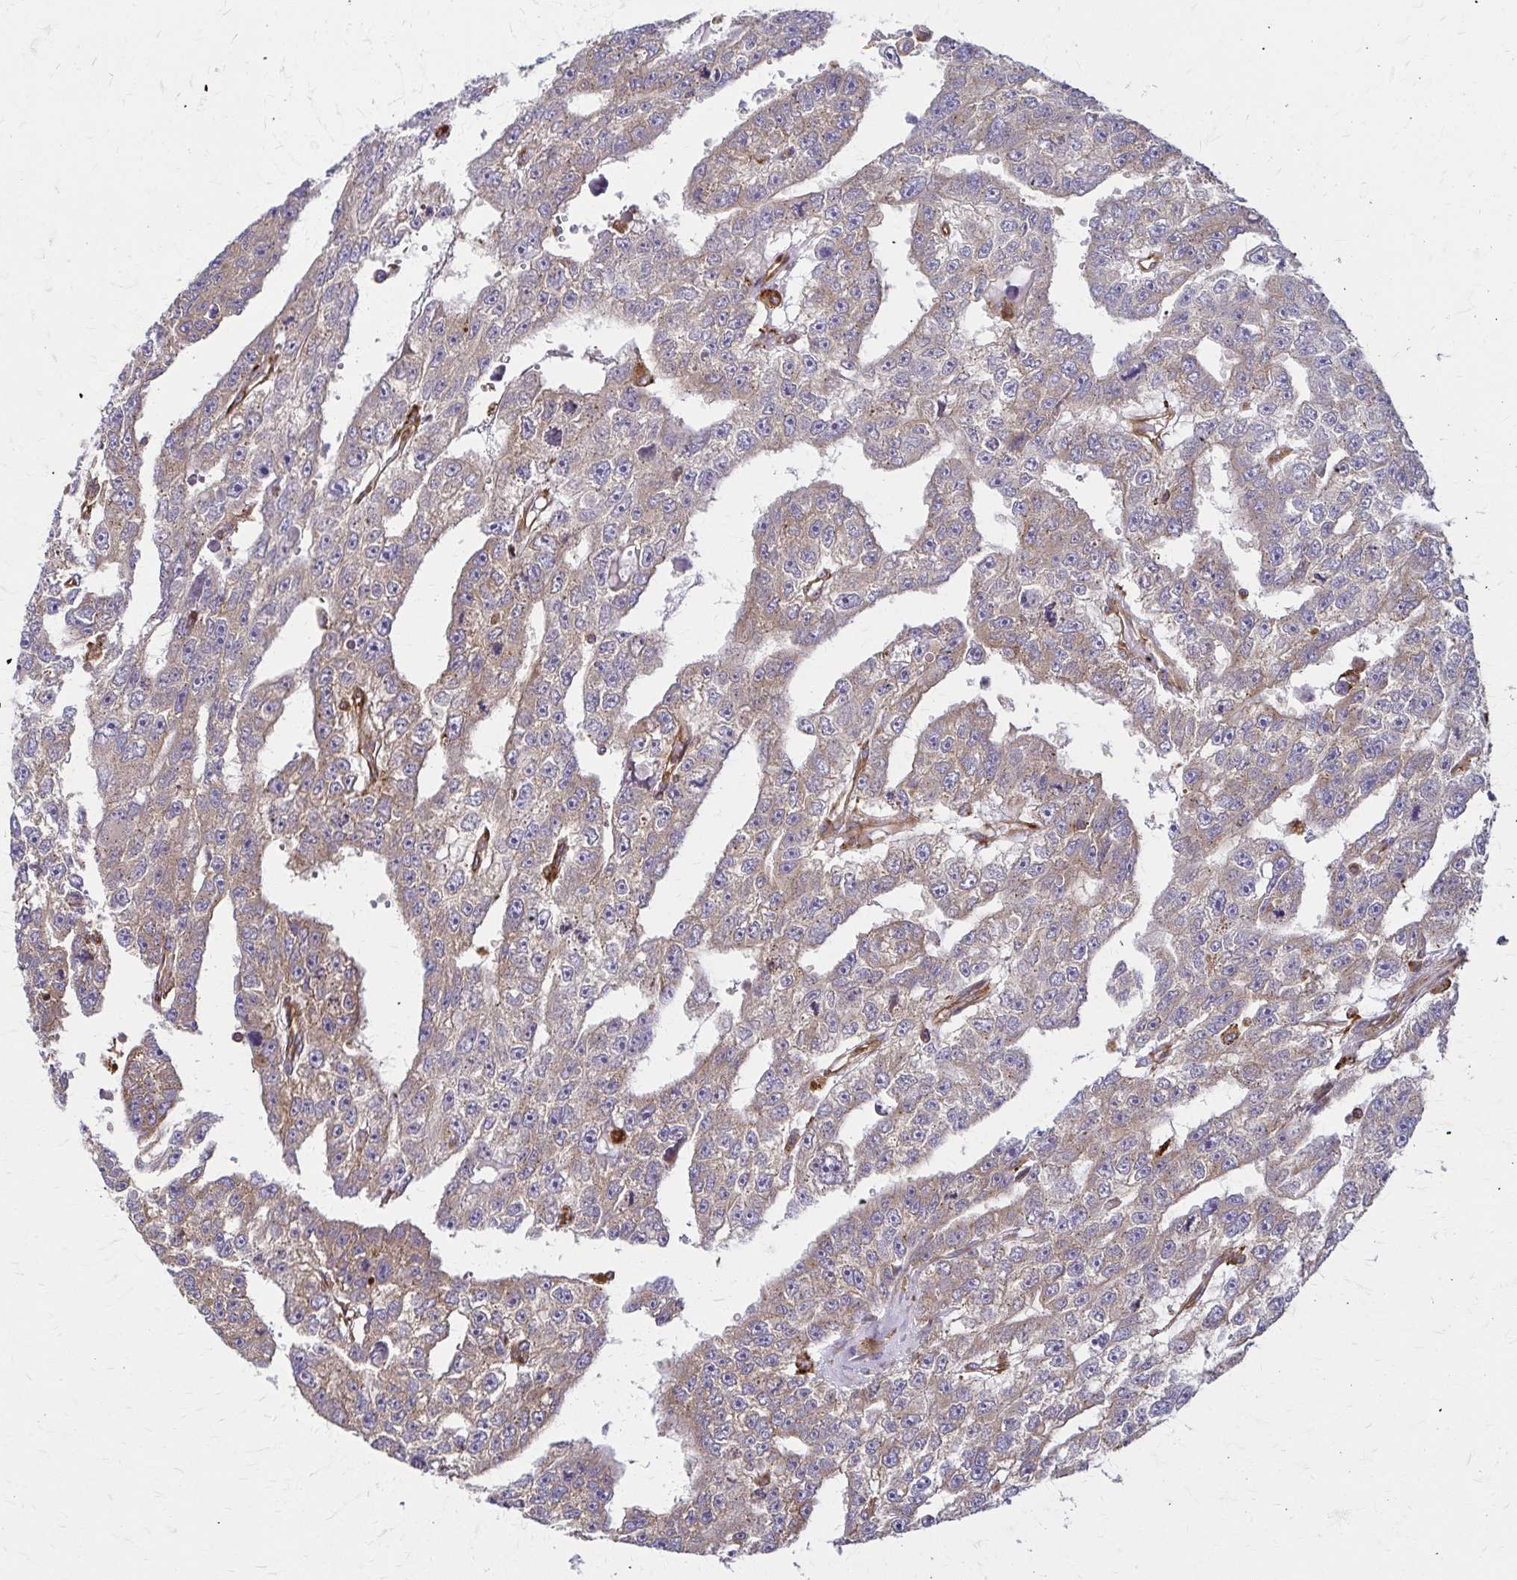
{"staining": {"intensity": "weak", "quantity": "25%-75%", "location": "cytoplasmic/membranous"}, "tissue": "testis cancer", "cell_type": "Tumor cells", "image_type": "cancer", "snomed": [{"axis": "morphology", "description": "Carcinoma, Embryonal, NOS"}, {"axis": "topography", "description": "Testis"}], "caption": "Testis cancer (embryonal carcinoma) tissue reveals weak cytoplasmic/membranous staining in approximately 25%-75% of tumor cells", "gene": "WASF2", "patient": {"sex": "male", "age": 20}}